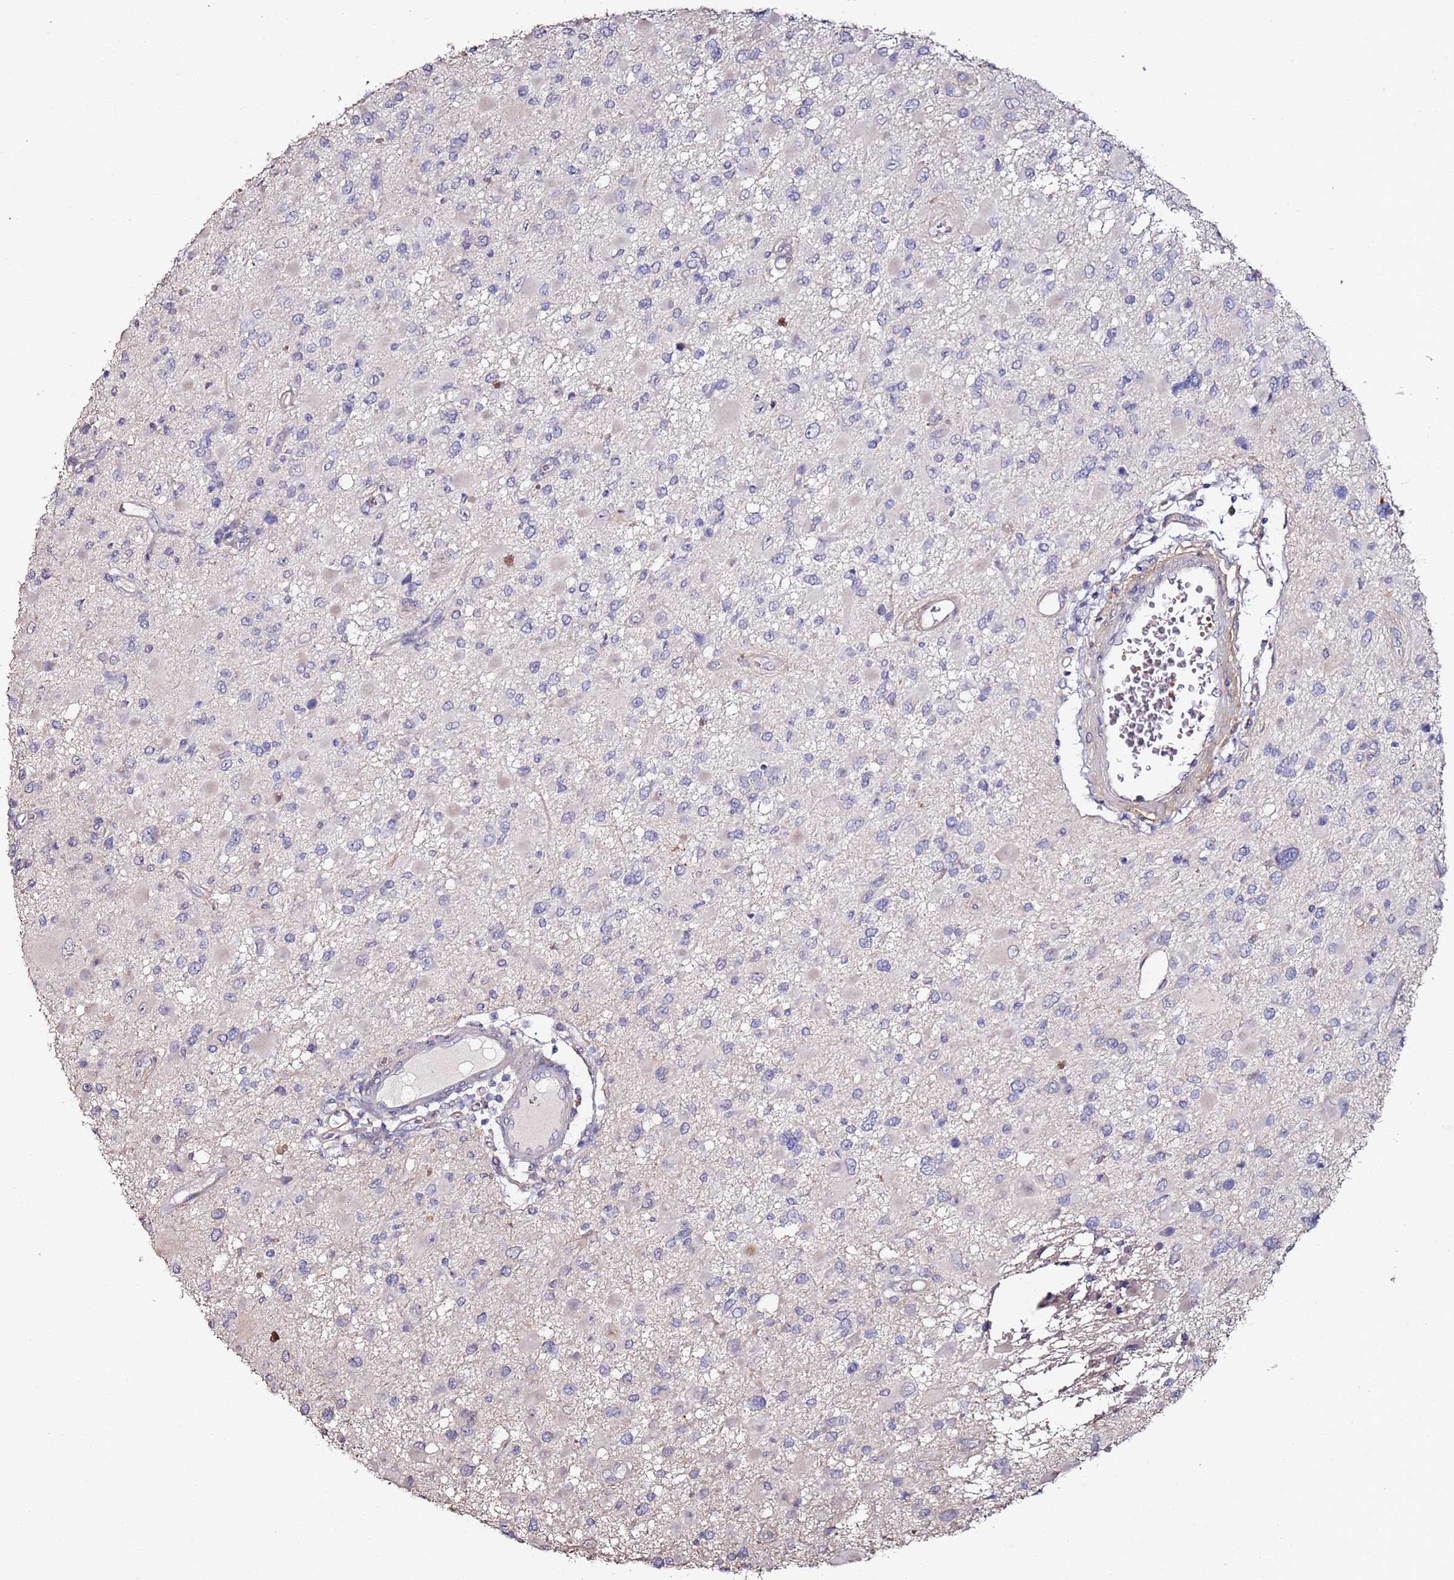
{"staining": {"intensity": "negative", "quantity": "none", "location": "none"}, "tissue": "glioma", "cell_type": "Tumor cells", "image_type": "cancer", "snomed": [{"axis": "morphology", "description": "Glioma, malignant, High grade"}, {"axis": "topography", "description": "Brain"}], "caption": "This is an IHC image of human glioma. There is no expression in tumor cells.", "gene": "C3orf80", "patient": {"sex": "male", "age": 53}}